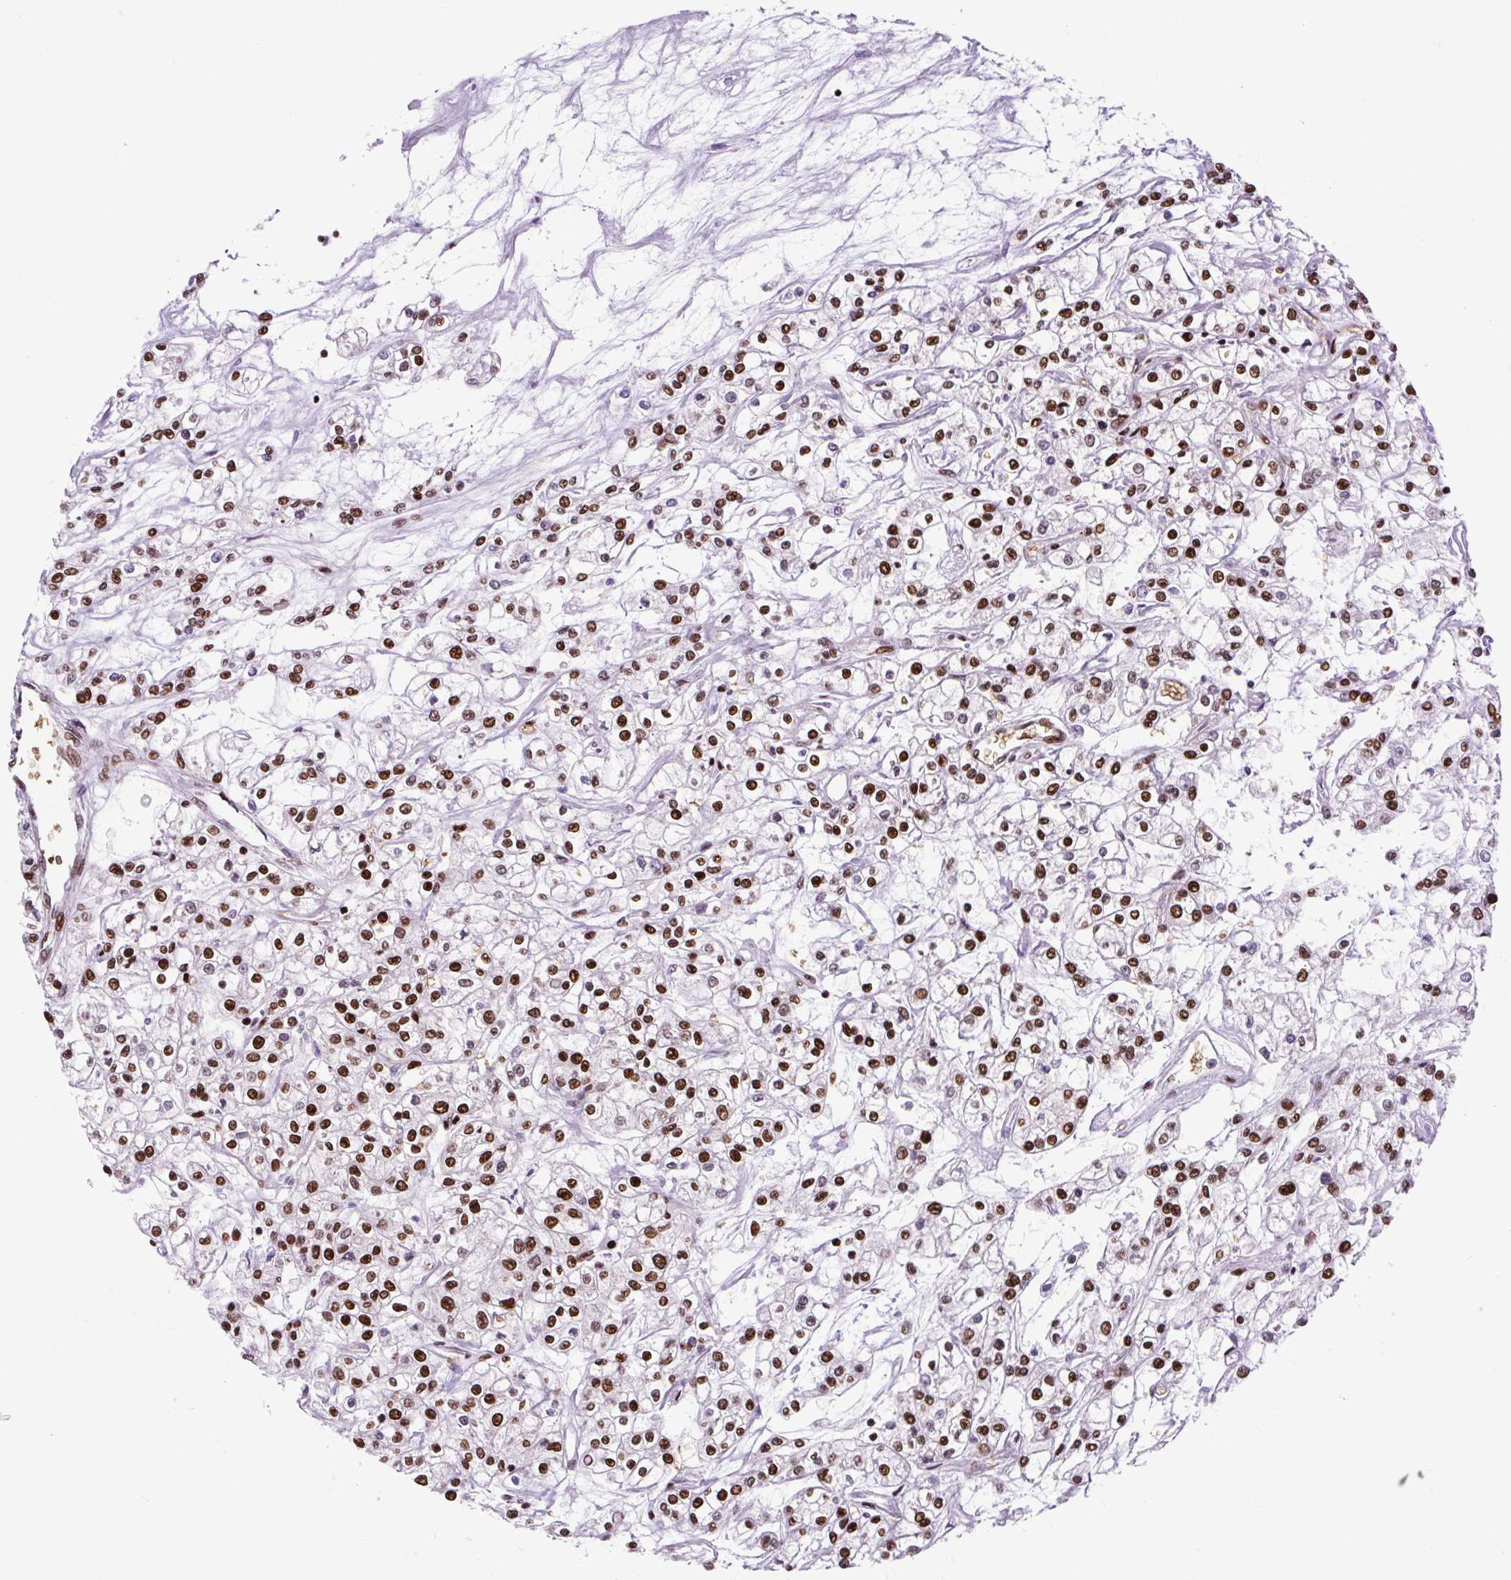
{"staining": {"intensity": "strong", "quantity": ">75%", "location": "nuclear"}, "tissue": "renal cancer", "cell_type": "Tumor cells", "image_type": "cancer", "snomed": [{"axis": "morphology", "description": "Adenocarcinoma, NOS"}, {"axis": "topography", "description": "Kidney"}], "caption": "IHC image of neoplastic tissue: human adenocarcinoma (renal) stained using immunohistochemistry (IHC) shows high levels of strong protein expression localized specifically in the nuclear of tumor cells, appearing as a nuclear brown color.", "gene": "FUS", "patient": {"sex": "female", "age": 59}}